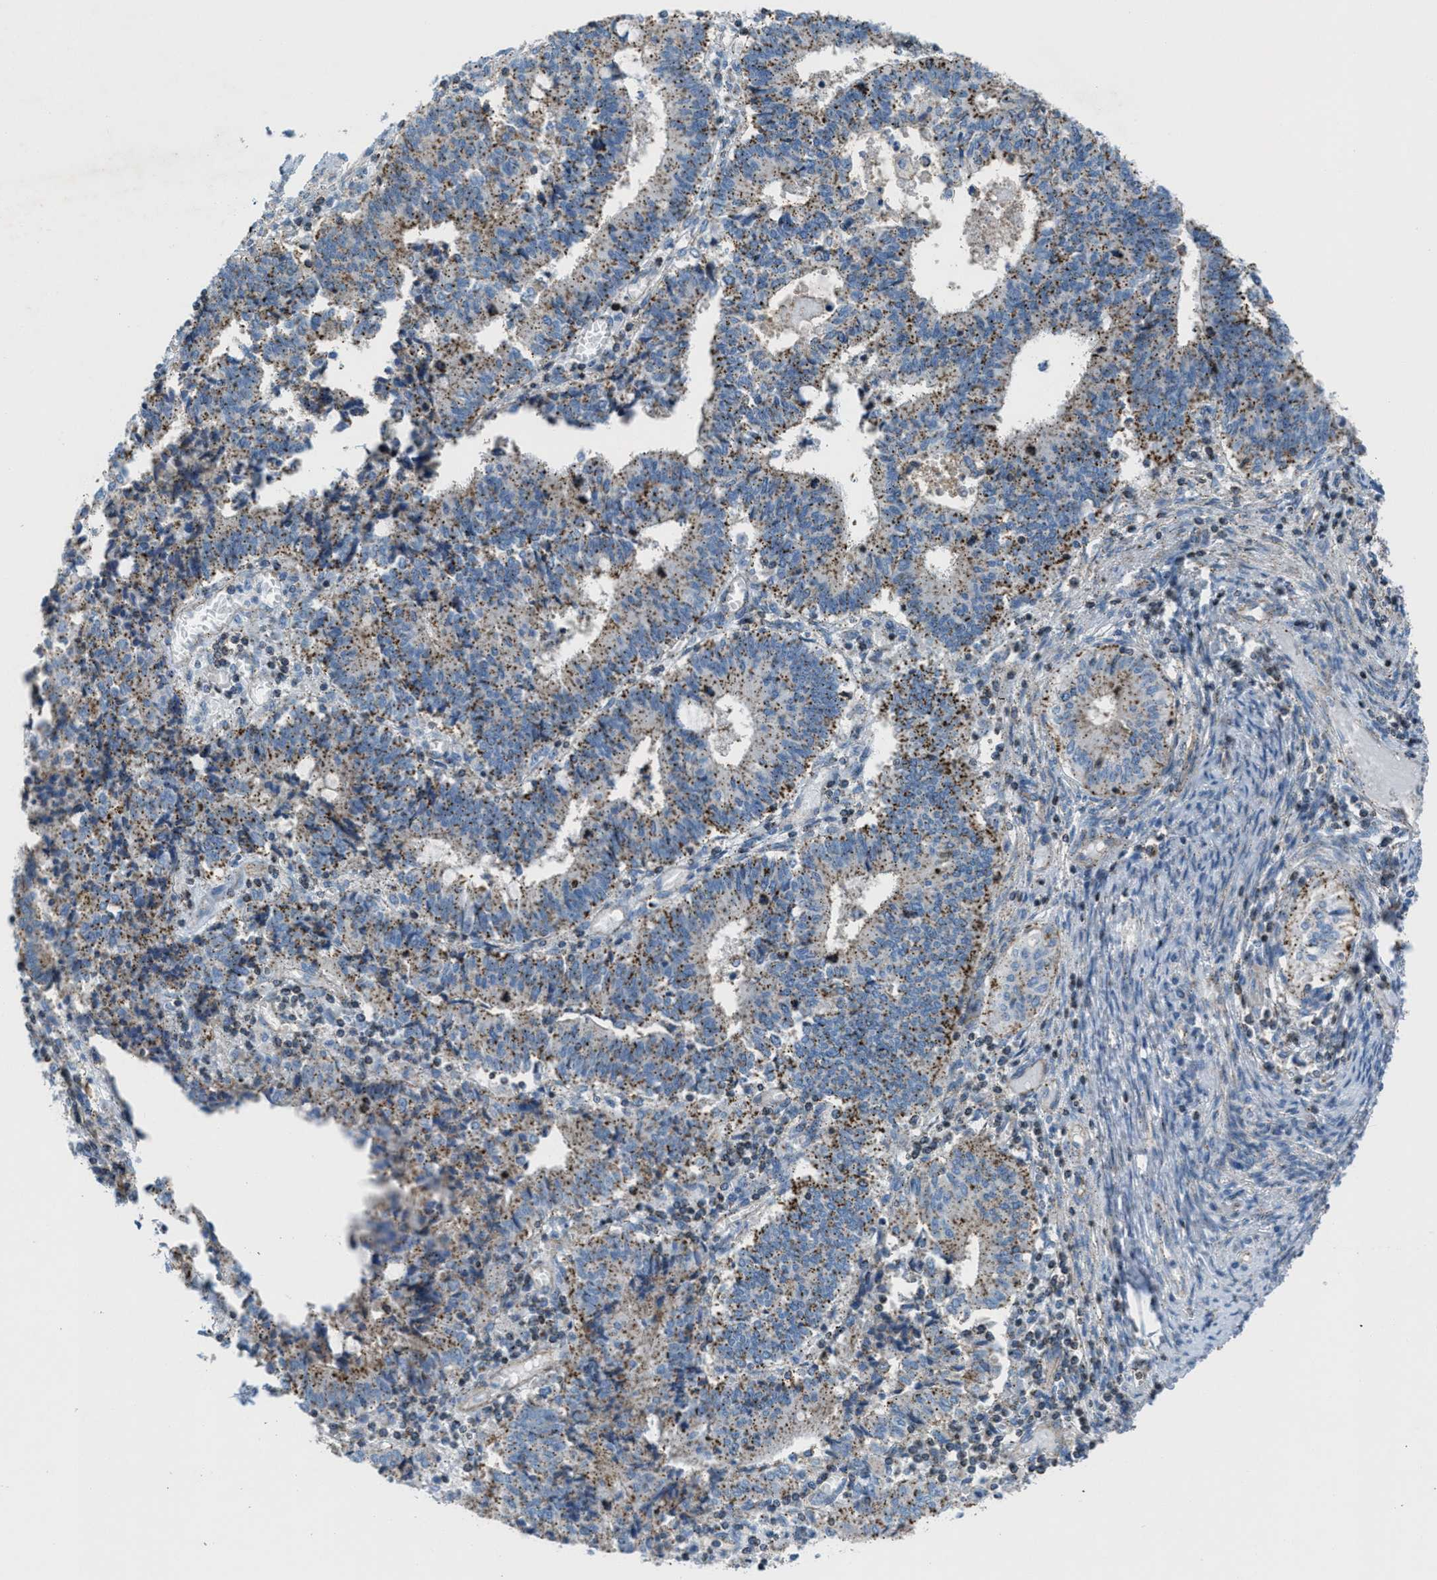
{"staining": {"intensity": "moderate", "quantity": ">75%", "location": "cytoplasmic/membranous"}, "tissue": "cervical cancer", "cell_type": "Tumor cells", "image_type": "cancer", "snomed": [{"axis": "morphology", "description": "Adenocarcinoma, NOS"}, {"axis": "topography", "description": "Cervix"}], "caption": "The photomicrograph displays a brown stain indicating the presence of a protein in the cytoplasmic/membranous of tumor cells in cervical cancer.", "gene": "MFSD13A", "patient": {"sex": "female", "age": 44}}